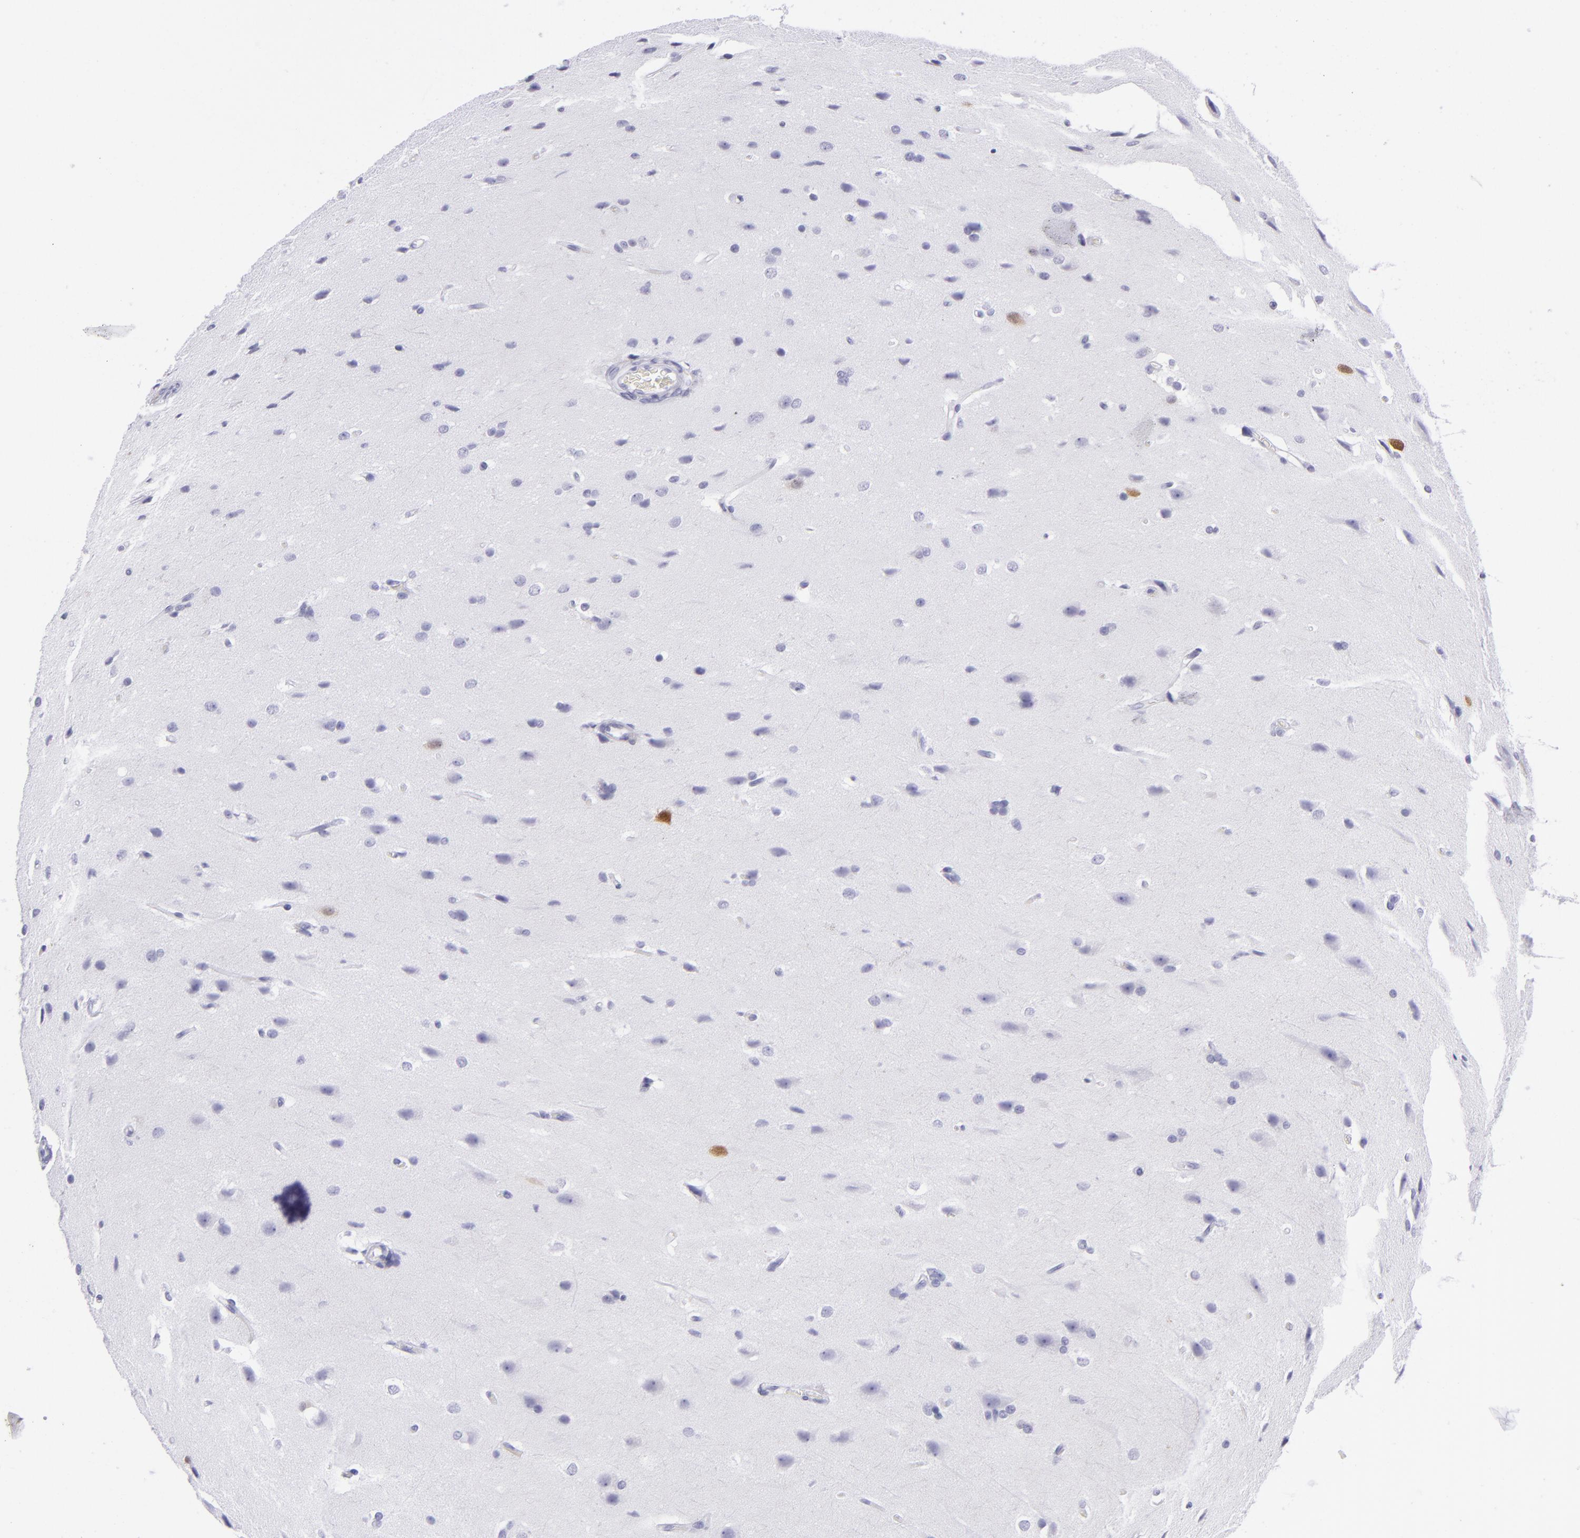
{"staining": {"intensity": "negative", "quantity": "none", "location": "none"}, "tissue": "glioma", "cell_type": "Tumor cells", "image_type": "cancer", "snomed": [{"axis": "morphology", "description": "Glioma, malignant, High grade"}, {"axis": "topography", "description": "Brain"}], "caption": "Immunohistochemistry of glioma displays no expression in tumor cells.", "gene": "PVALB", "patient": {"sex": "male", "age": 68}}